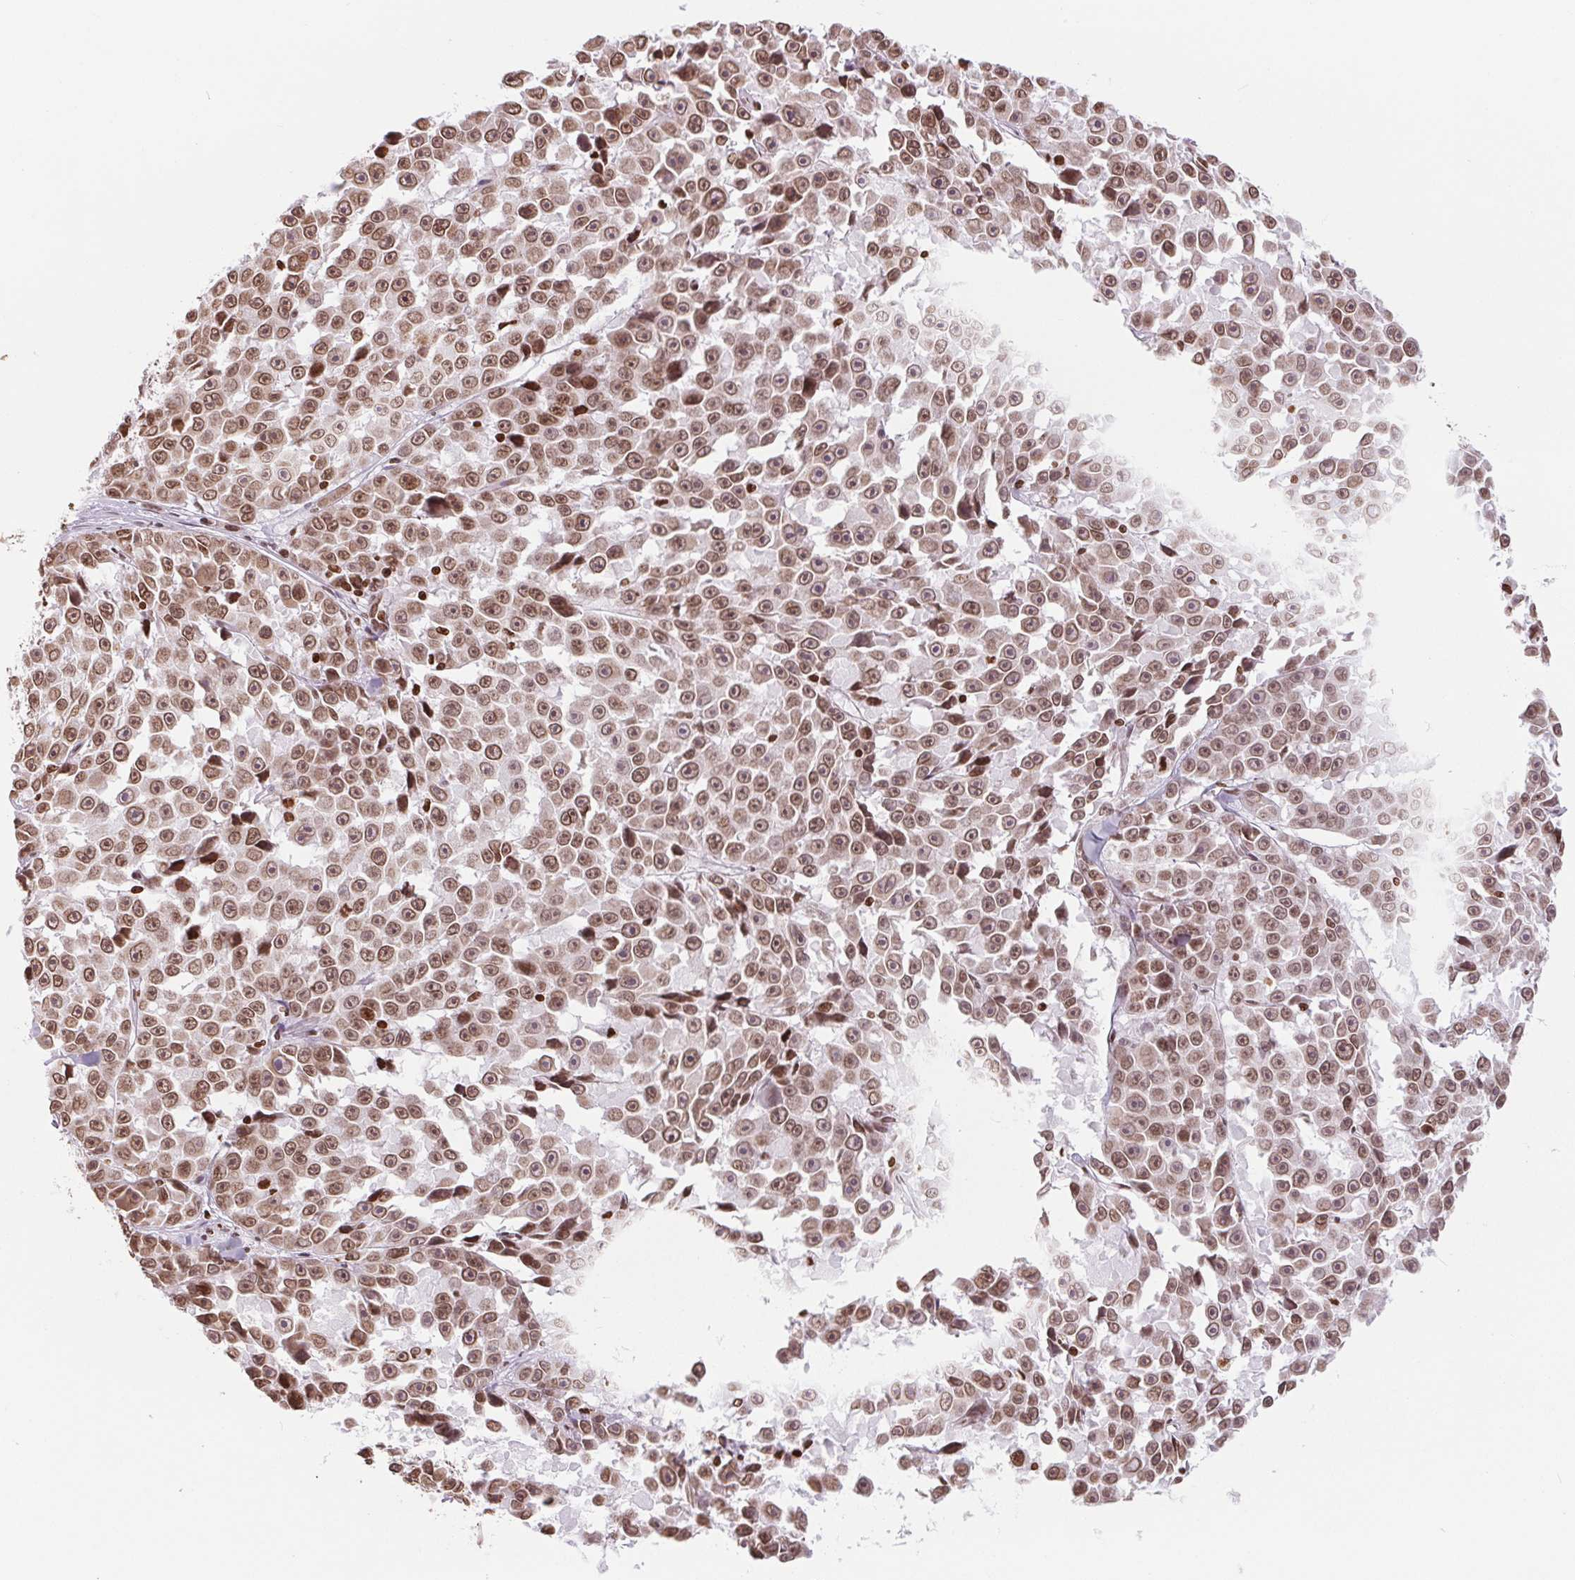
{"staining": {"intensity": "moderate", "quantity": ">75%", "location": "cytoplasmic/membranous,nuclear"}, "tissue": "melanoma", "cell_type": "Tumor cells", "image_type": "cancer", "snomed": [{"axis": "morphology", "description": "Malignant melanoma, NOS"}, {"axis": "topography", "description": "Skin"}], "caption": "A high-resolution histopathology image shows immunohistochemistry (IHC) staining of malignant melanoma, which demonstrates moderate cytoplasmic/membranous and nuclear positivity in approximately >75% of tumor cells.", "gene": "SMIM12", "patient": {"sex": "female", "age": 66}}